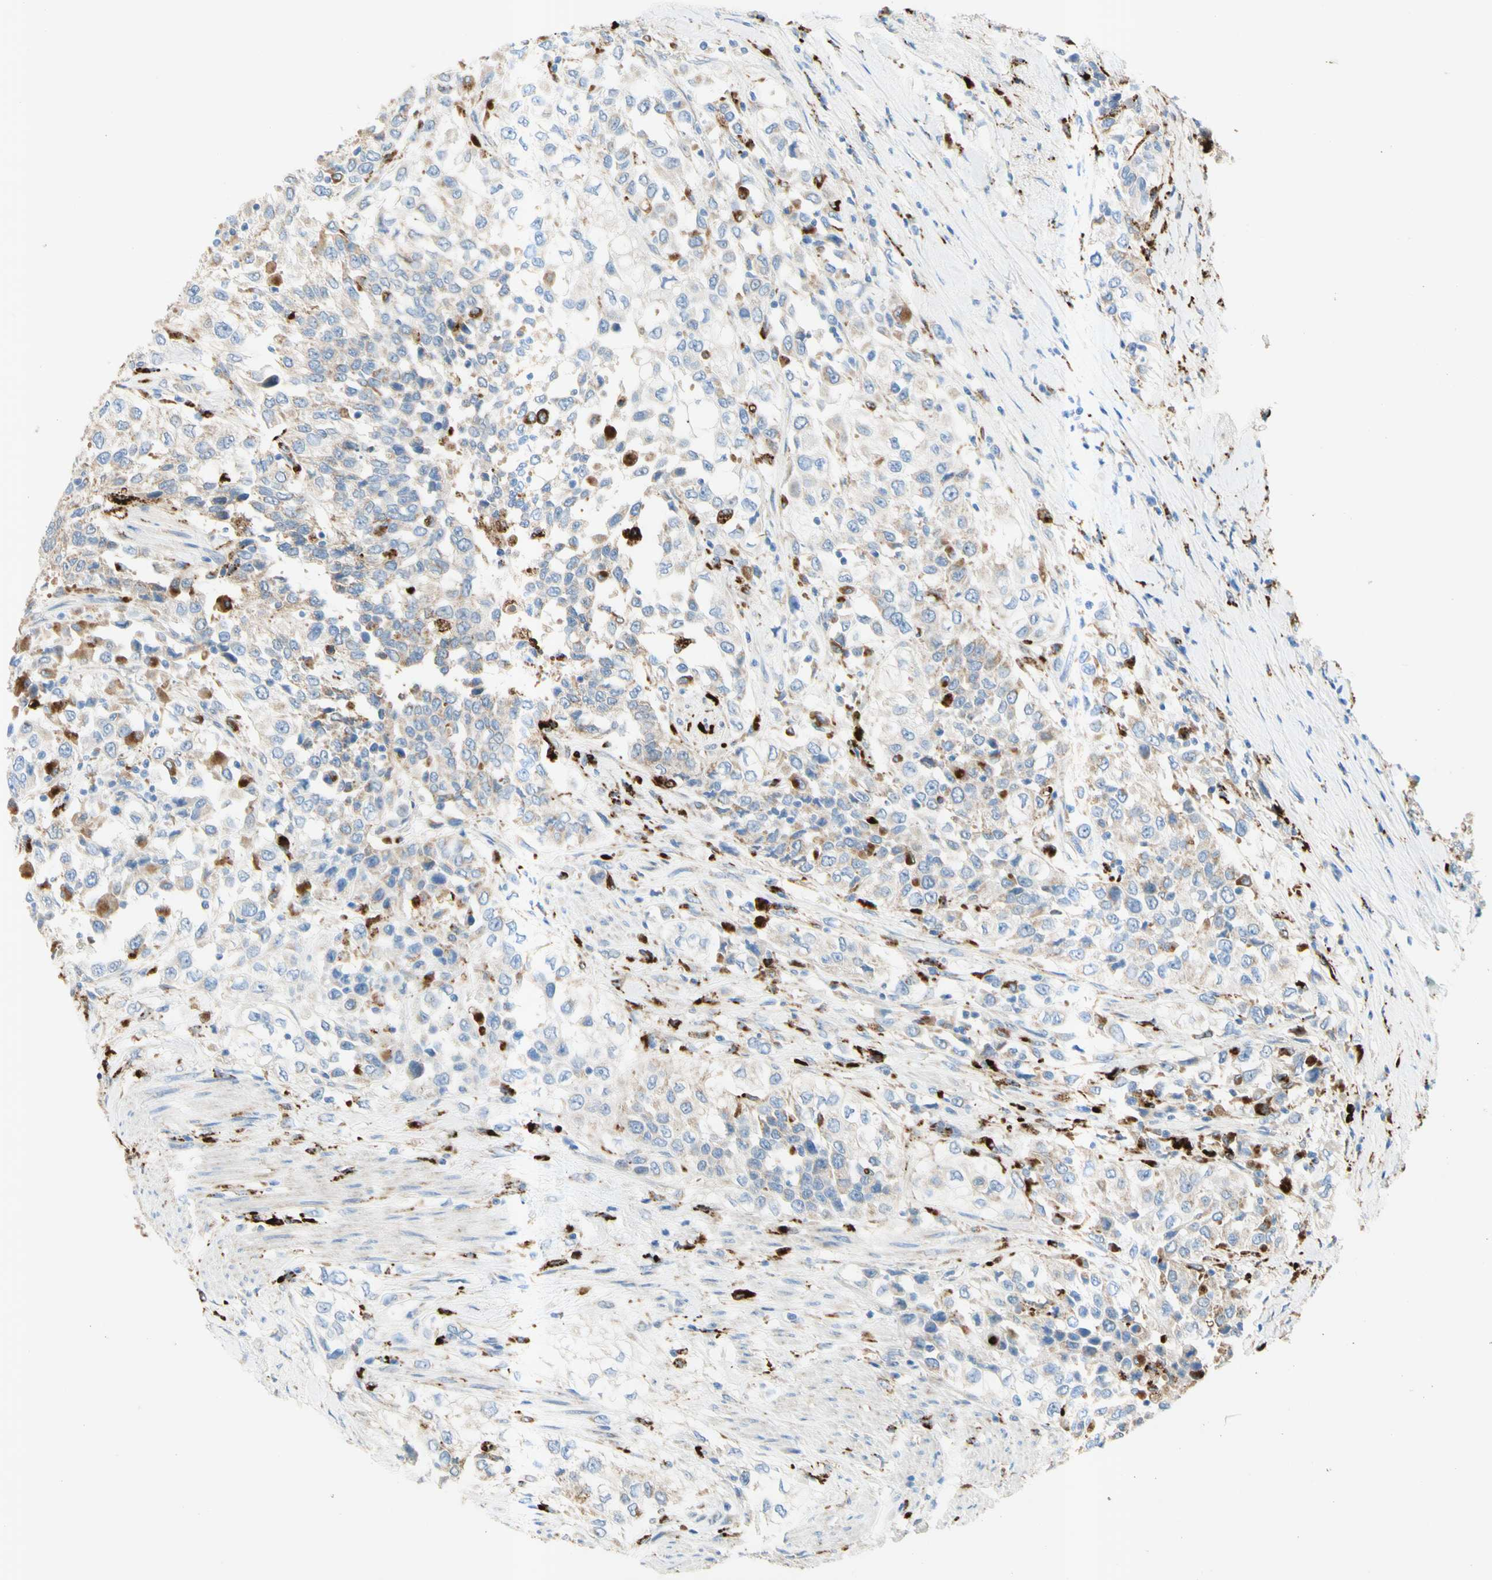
{"staining": {"intensity": "moderate", "quantity": "<25%", "location": "cytoplasmic/membranous"}, "tissue": "urothelial cancer", "cell_type": "Tumor cells", "image_type": "cancer", "snomed": [{"axis": "morphology", "description": "Urothelial carcinoma, High grade"}, {"axis": "topography", "description": "Urinary bladder"}], "caption": "Protein expression analysis of urothelial cancer shows moderate cytoplasmic/membranous expression in about <25% of tumor cells.", "gene": "URB2", "patient": {"sex": "female", "age": 80}}